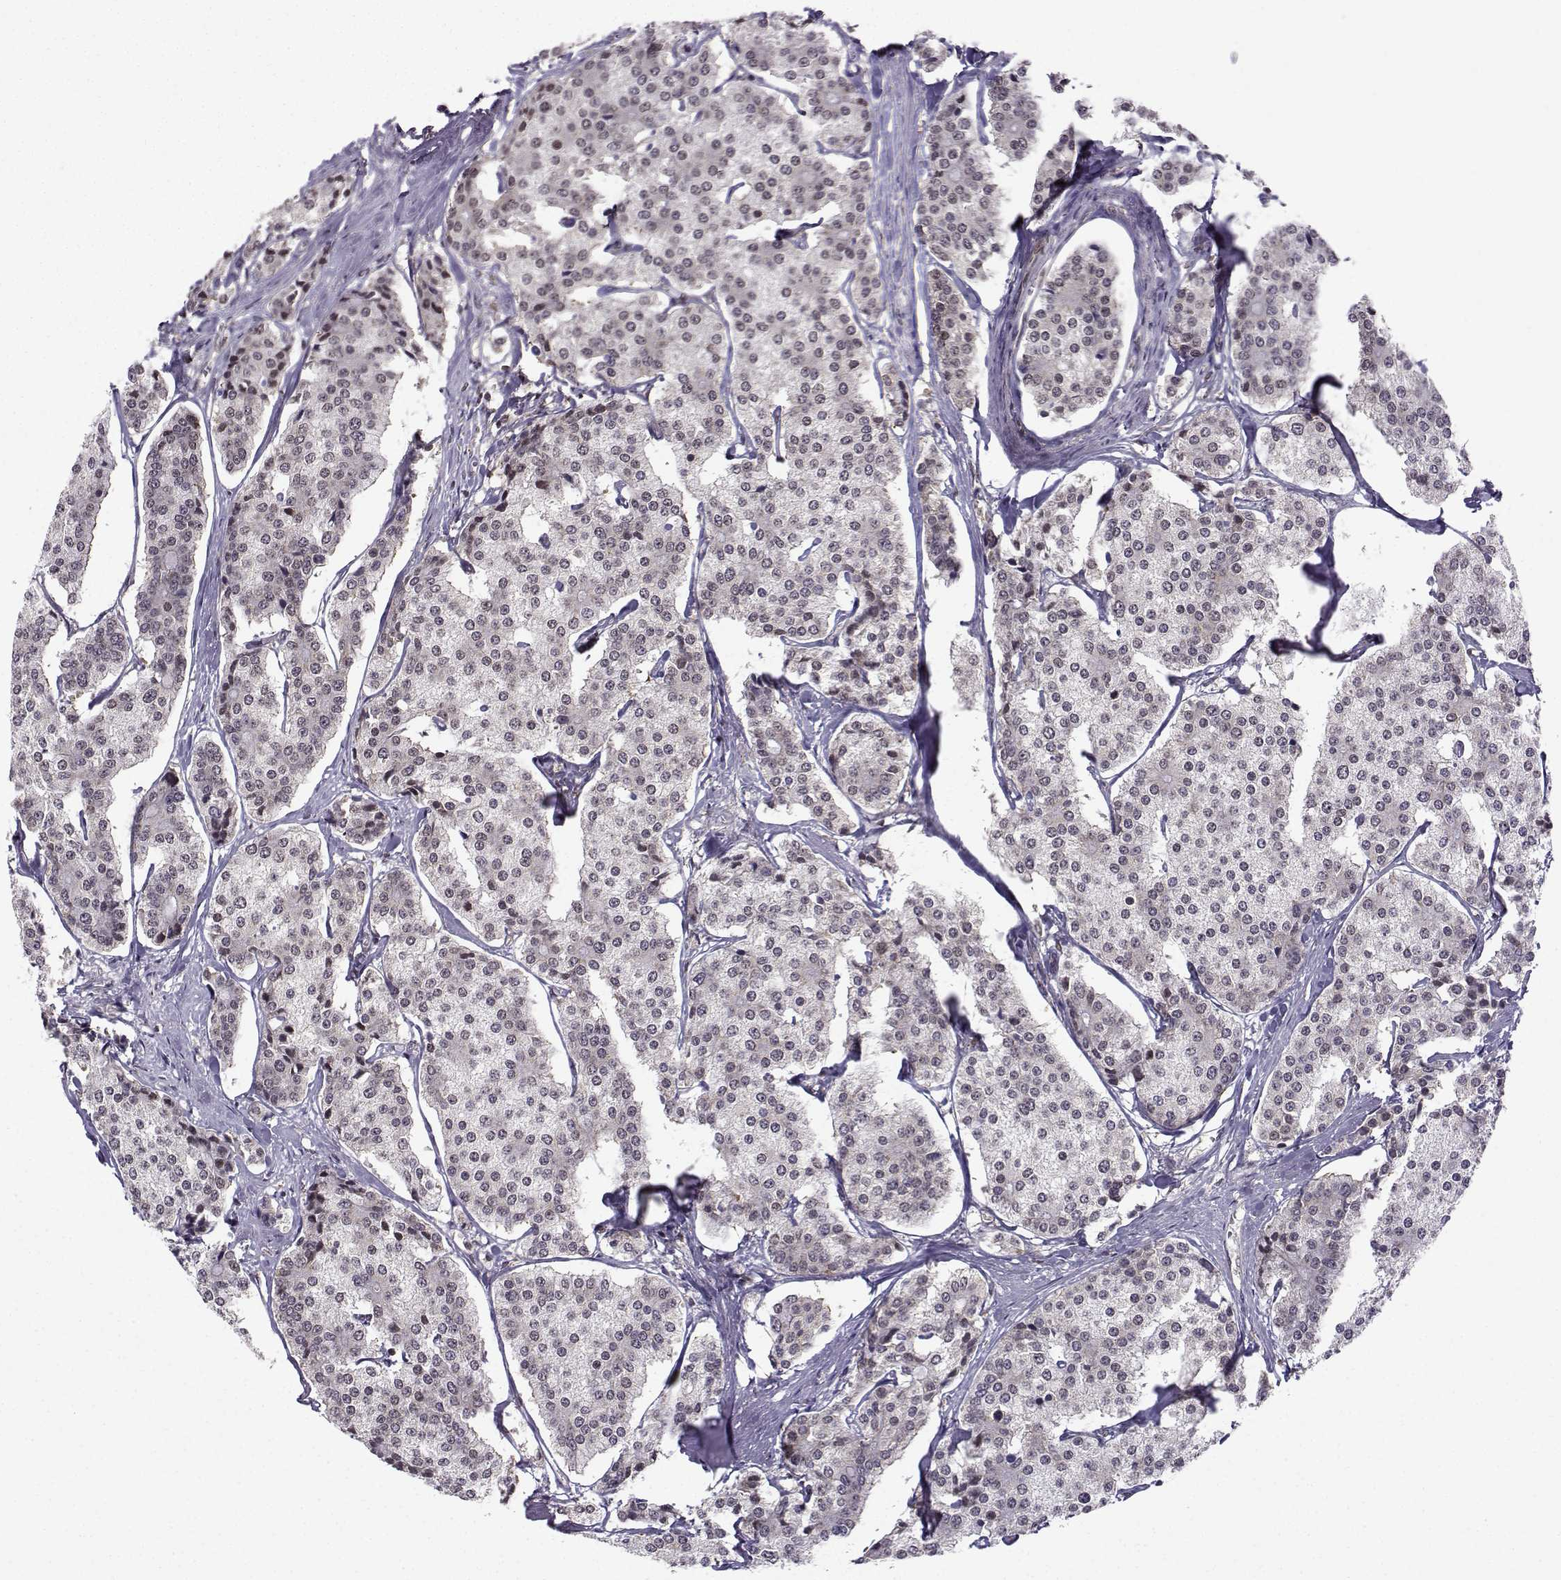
{"staining": {"intensity": "negative", "quantity": "none", "location": "none"}, "tissue": "carcinoid", "cell_type": "Tumor cells", "image_type": "cancer", "snomed": [{"axis": "morphology", "description": "Carcinoid, malignant, NOS"}, {"axis": "topography", "description": "Small intestine"}], "caption": "Immunohistochemistry (IHC) image of neoplastic tissue: human carcinoid (malignant) stained with DAB displays no significant protein positivity in tumor cells.", "gene": "EZH1", "patient": {"sex": "female", "age": 65}}